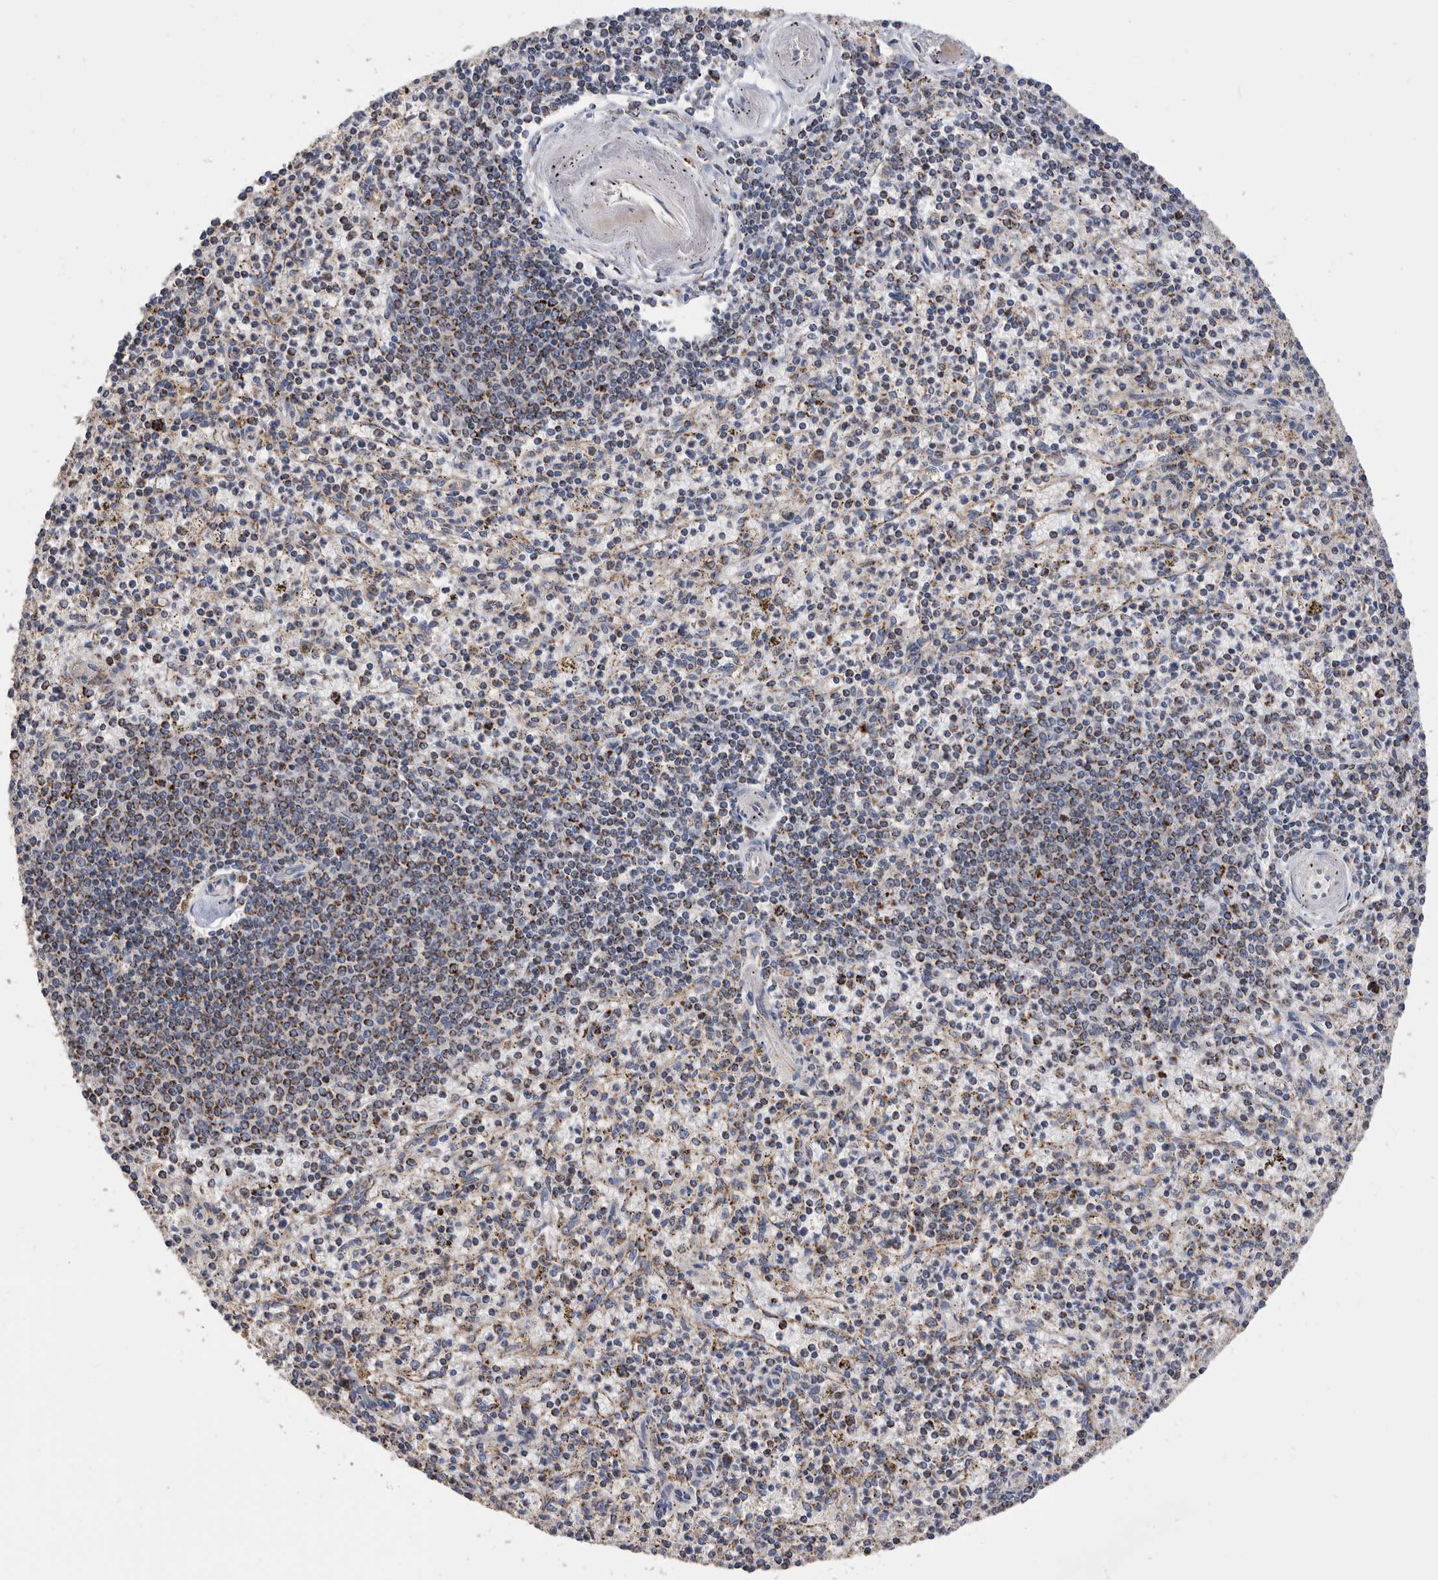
{"staining": {"intensity": "moderate", "quantity": "25%-75%", "location": "cytoplasmic/membranous"}, "tissue": "spleen", "cell_type": "Cells in red pulp", "image_type": "normal", "snomed": [{"axis": "morphology", "description": "Normal tissue, NOS"}, {"axis": "topography", "description": "Spleen"}], "caption": "Immunohistochemical staining of normal human spleen demonstrates 25%-75% levels of moderate cytoplasmic/membranous protein positivity in about 25%-75% of cells in red pulp. Immunohistochemistry (ihc) stains the protein in brown and the nuclei are stained blue.", "gene": "WFDC1", "patient": {"sex": "male", "age": 72}}